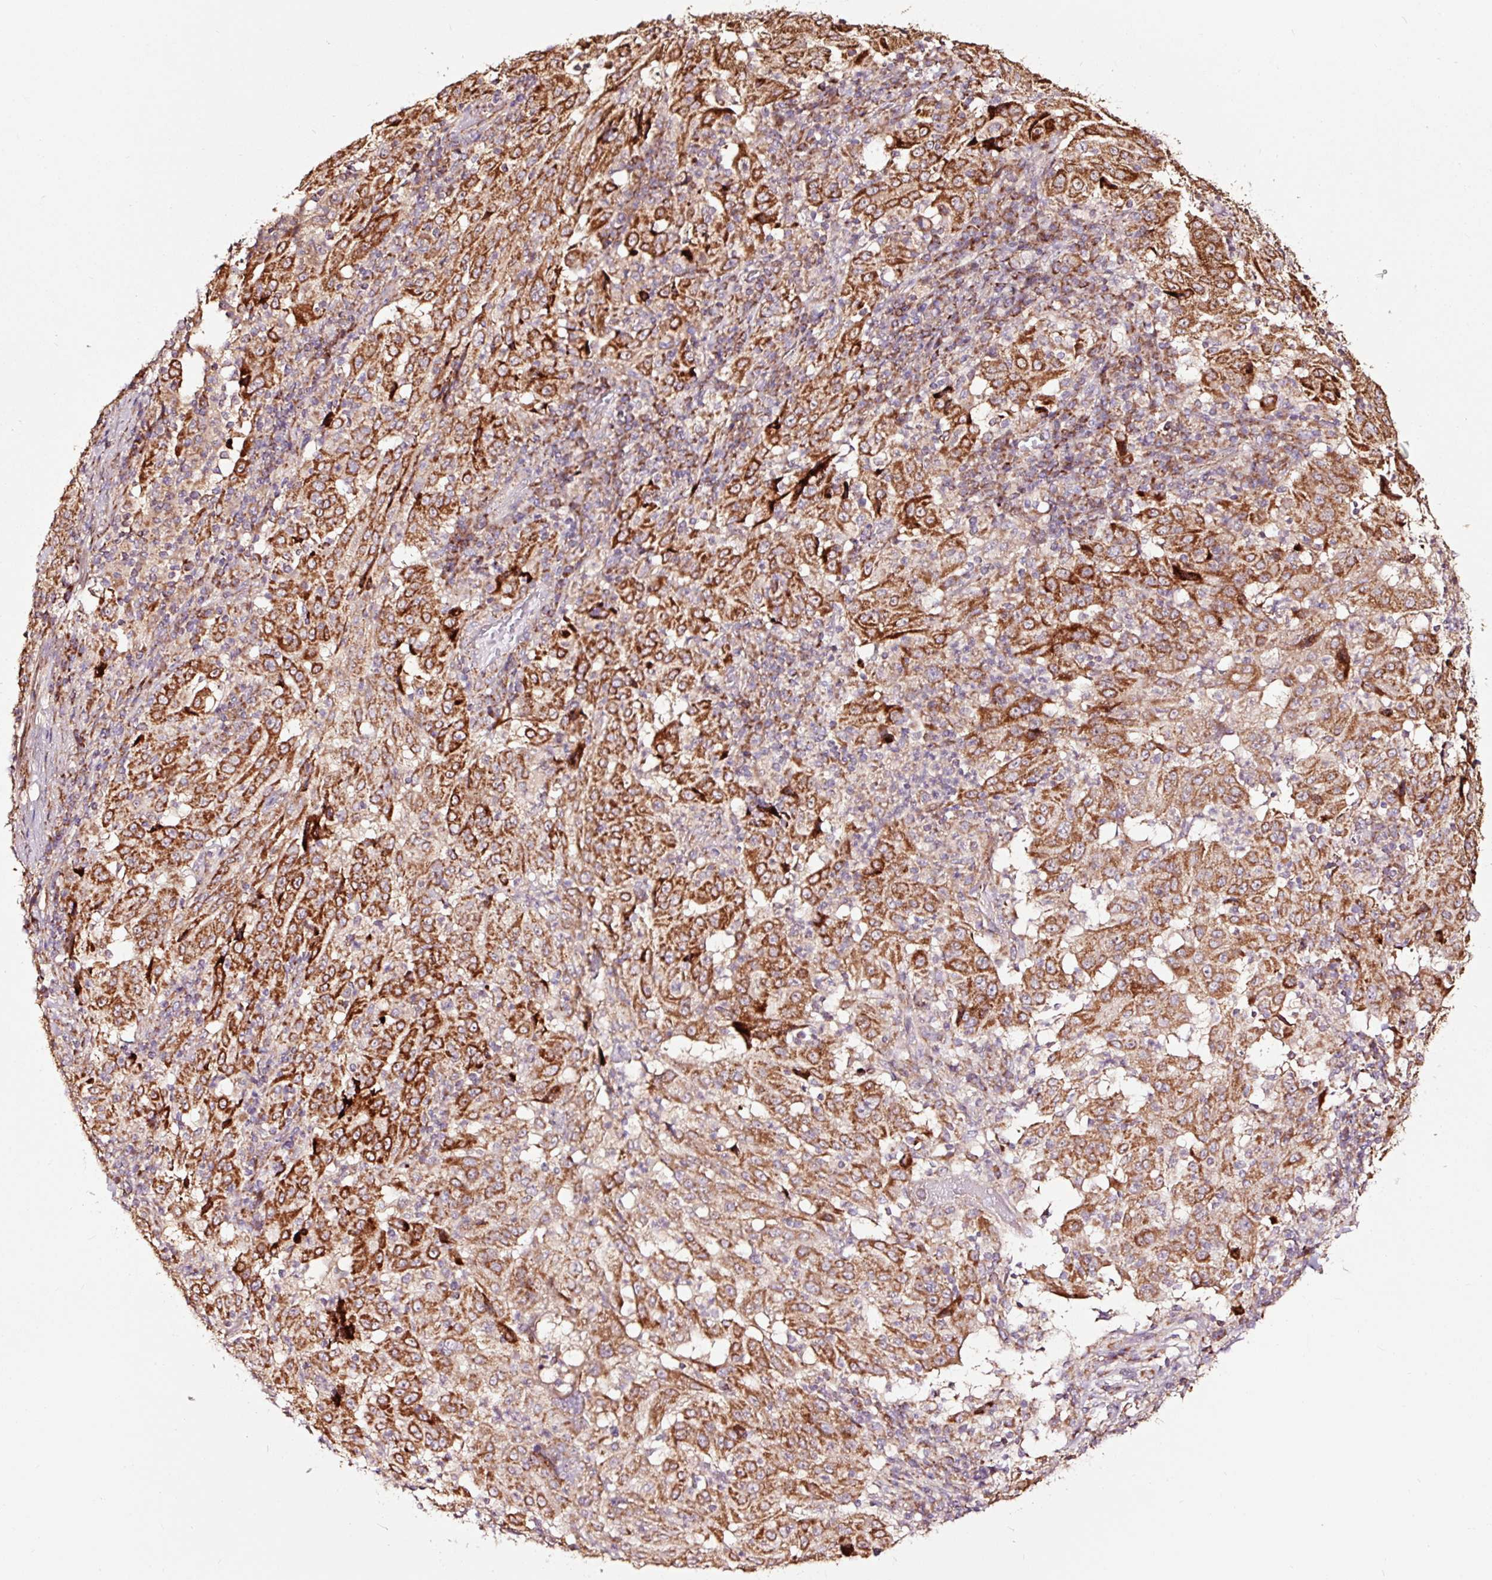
{"staining": {"intensity": "strong", "quantity": ">75%", "location": "cytoplasmic/membranous"}, "tissue": "pancreatic cancer", "cell_type": "Tumor cells", "image_type": "cancer", "snomed": [{"axis": "morphology", "description": "Adenocarcinoma, NOS"}, {"axis": "topography", "description": "Pancreas"}], "caption": "Immunohistochemistry micrograph of pancreatic cancer (adenocarcinoma) stained for a protein (brown), which exhibits high levels of strong cytoplasmic/membranous staining in about >75% of tumor cells.", "gene": "TPM1", "patient": {"sex": "male", "age": 63}}